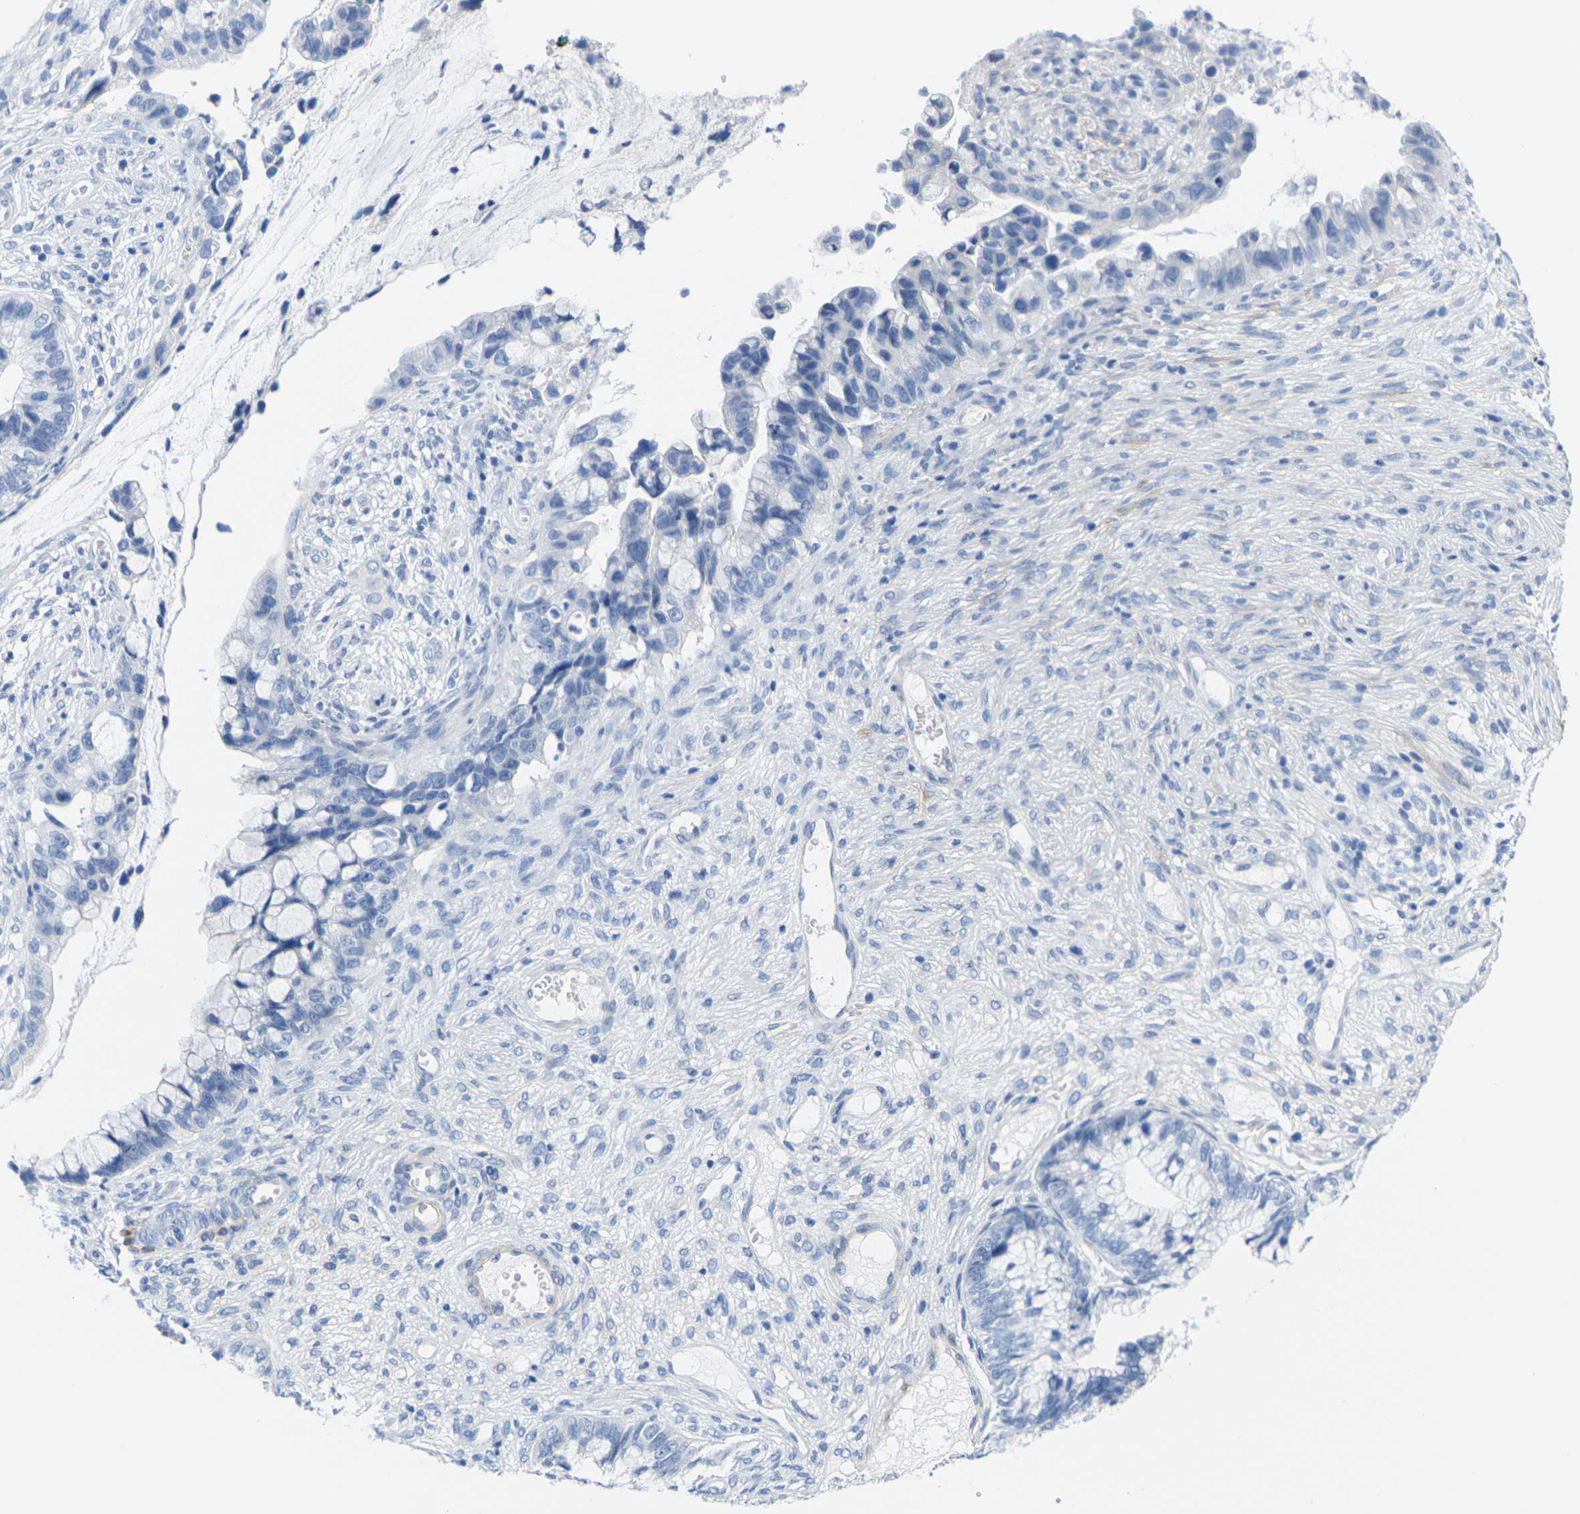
{"staining": {"intensity": "negative", "quantity": "none", "location": "none"}, "tissue": "cervical cancer", "cell_type": "Tumor cells", "image_type": "cancer", "snomed": [{"axis": "morphology", "description": "Adenocarcinoma, NOS"}, {"axis": "topography", "description": "Cervix"}], "caption": "Cervical adenocarcinoma stained for a protein using immunohistochemistry (IHC) demonstrates no expression tumor cells.", "gene": "CNN1", "patient": {"sex": "female", "age": 44}}